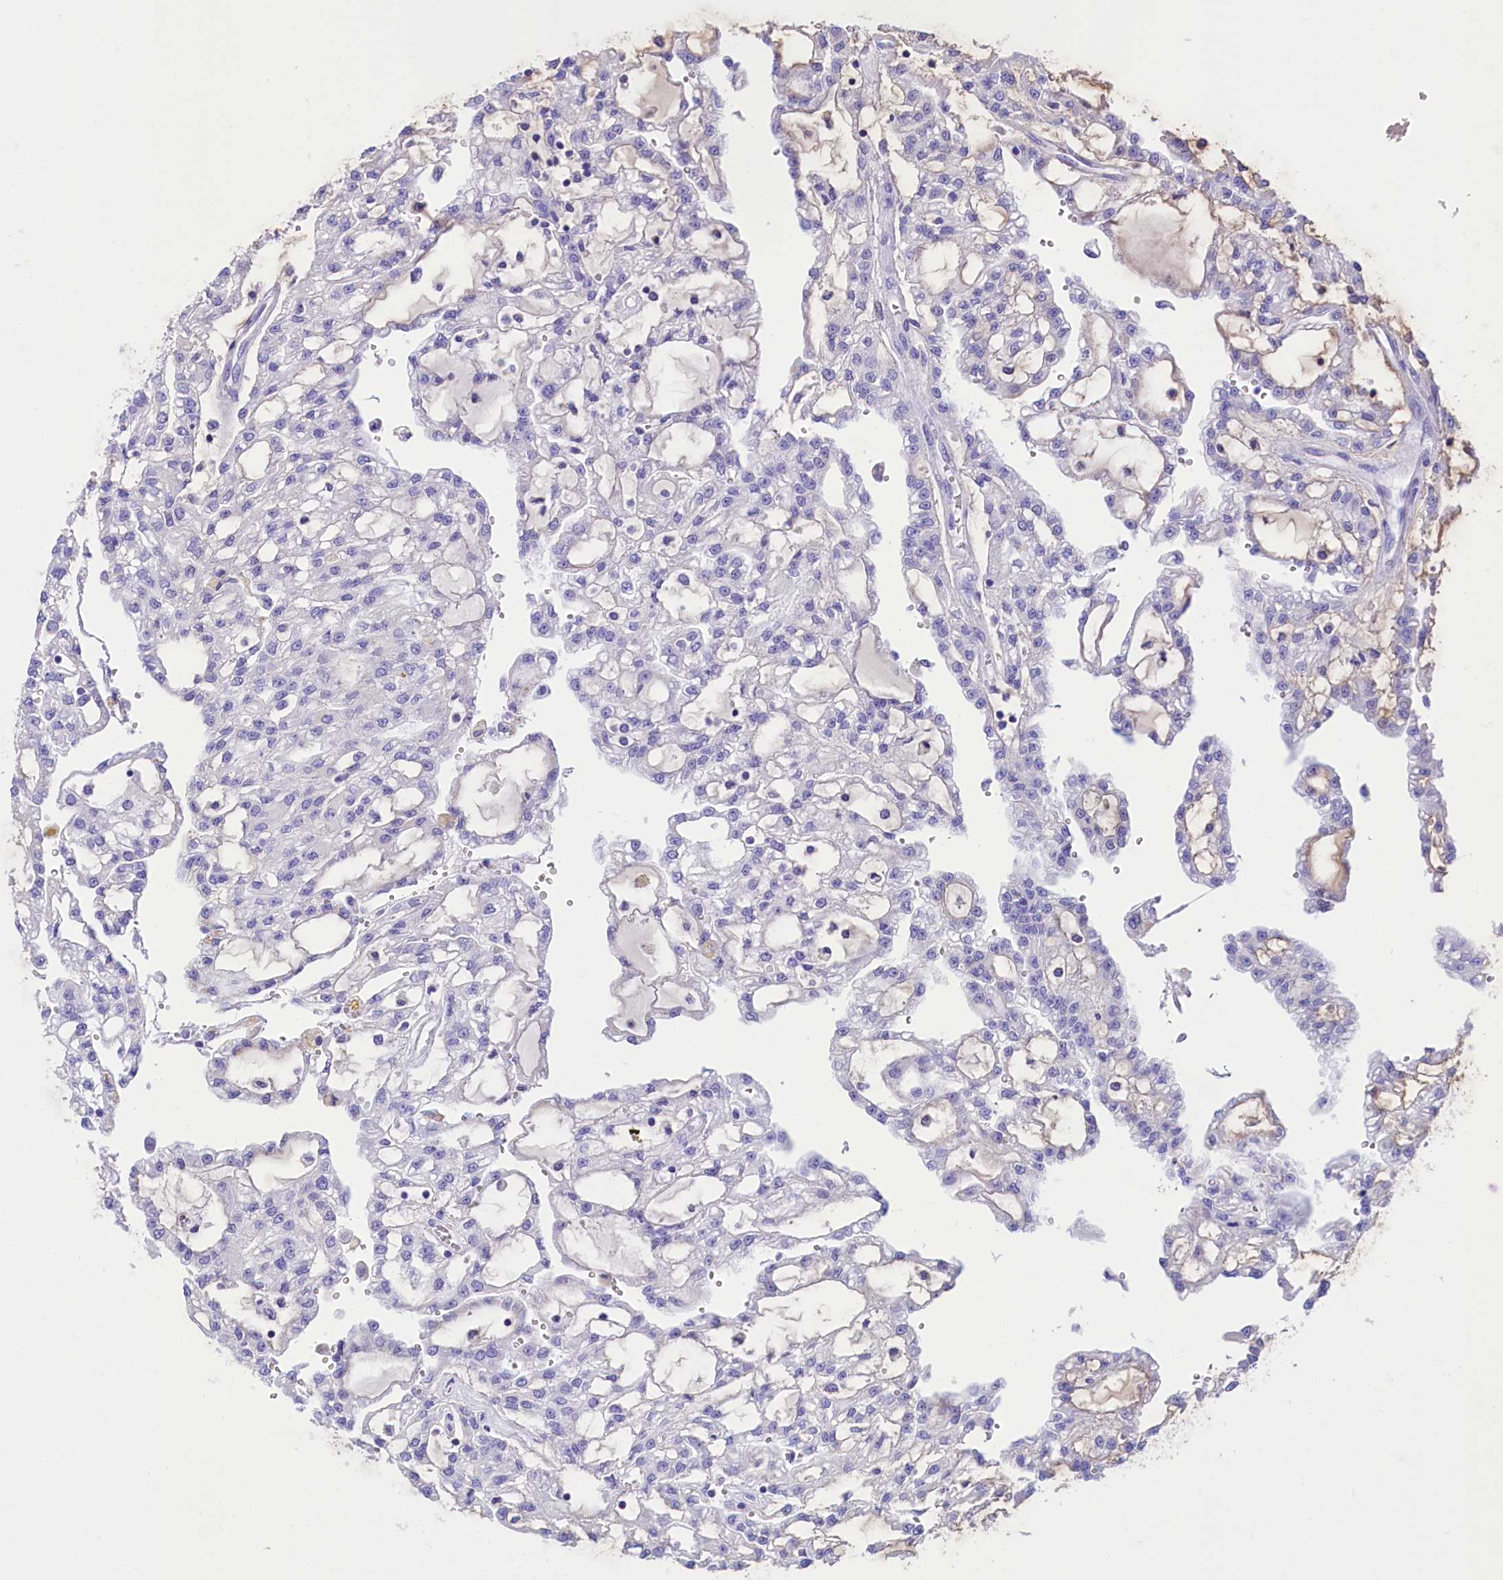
{"staining": {"intensity": "negative", "quantity": "none", "location": "none"}, "tissue": "renal cancer", "cell_type": "Tumor cells", "image_type": "cancer", "snomed": [{"axis": "morphology", "description": "Adenocarcinoma, NOS"}, {"axis": "topography", "description": "Kidney"}], "caption": "This is a photomicrograph of immunohistochemistry staining of renal cancer, which shows no expression in tumor cells.", "gene": "TTC36", "patient": {"sex": "male", "age": 63}}